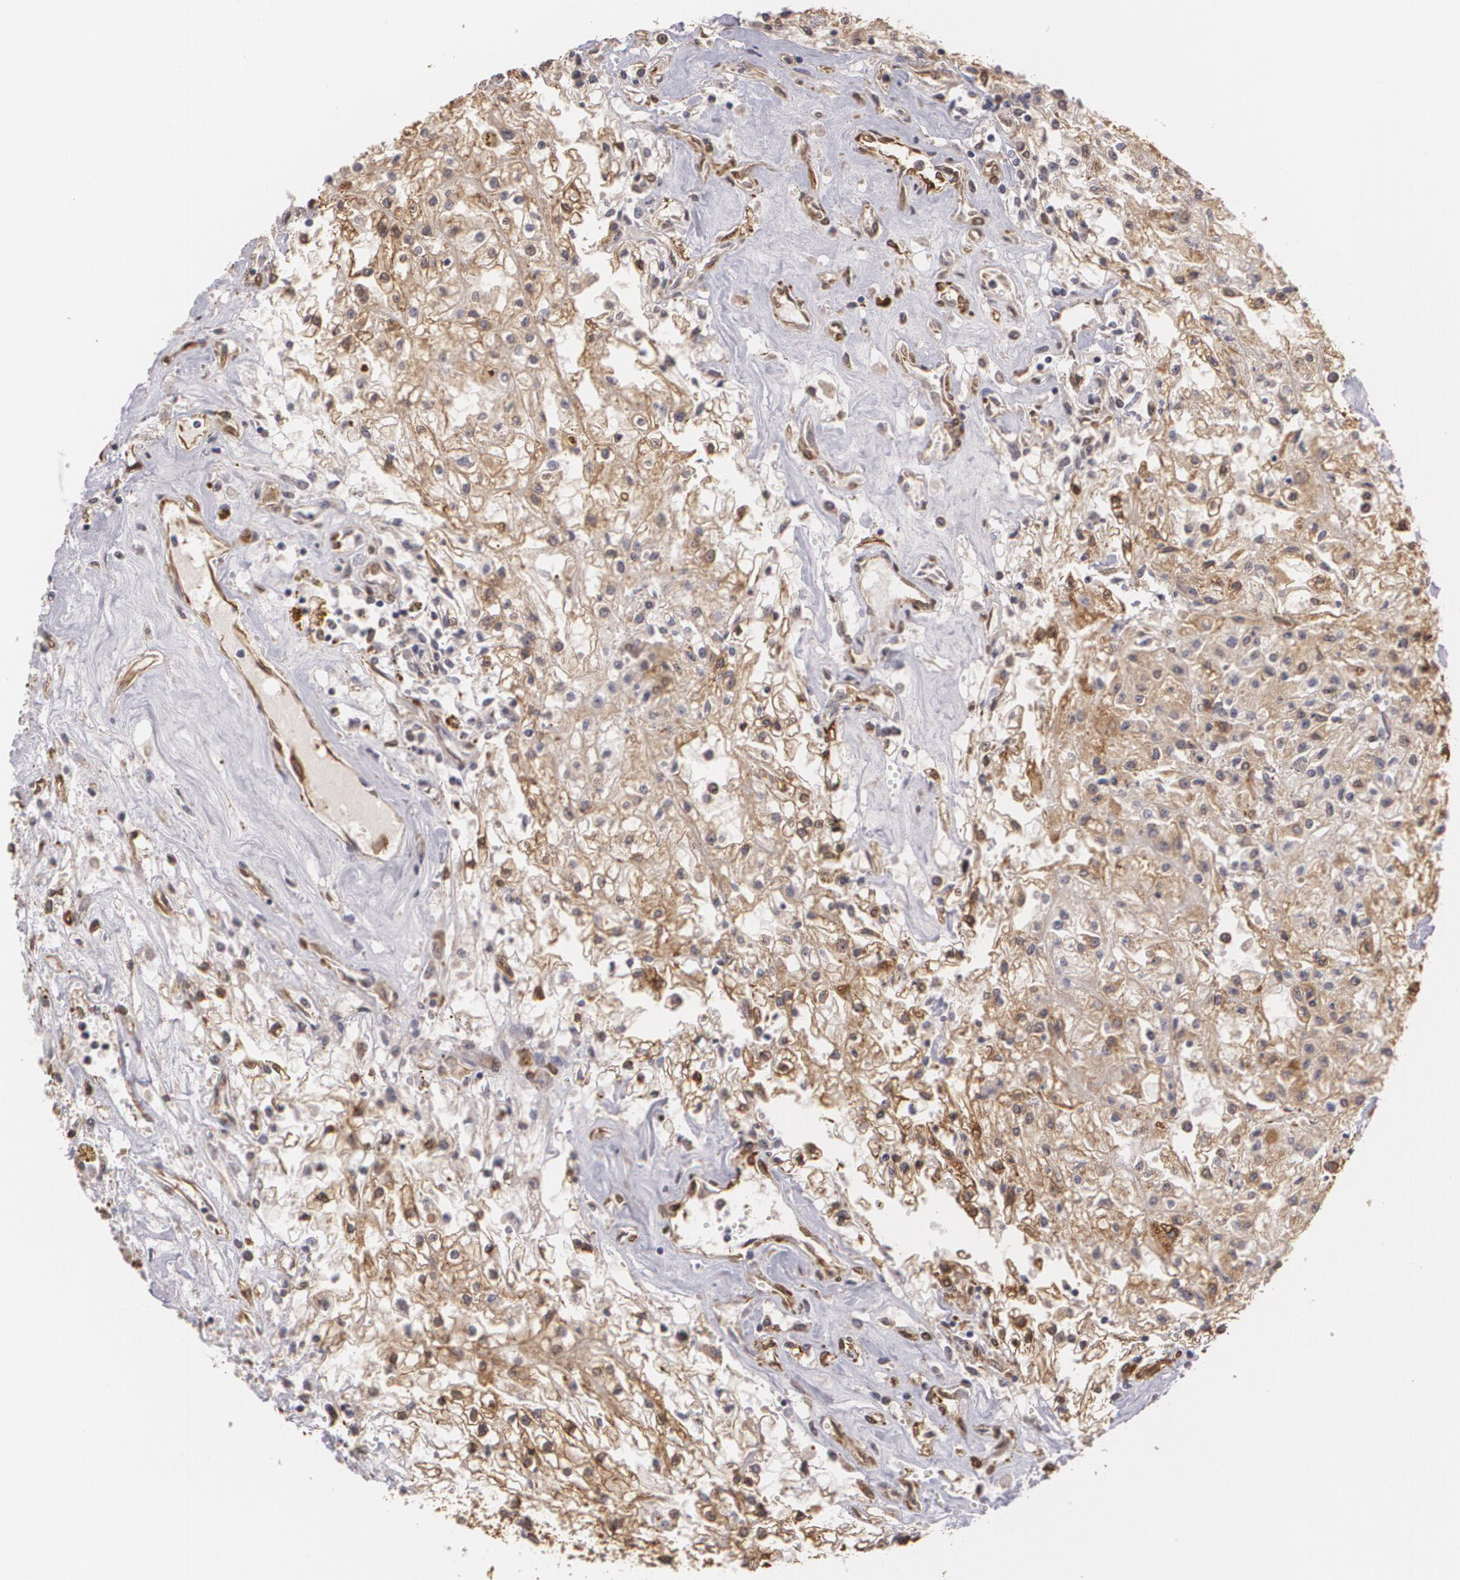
{"staining": {"intensity": "strong", "quantity": ">75%", "location": "cytoplasmic/membranous"}, "tissue": "renal cancer", "cell_type": "Tumor cells", "image_type": "cancer", "snomed": [{"axis": "morphology", "description": "Adenocarcinoma, NOS"}, {"axis": "topography", "description": "Kidney"}], "caption": "Protein expression analysis of human renal adenocarcinoma reveals strong cytoplasmic/membranous positivity in about >75% of tumor cells.", "gene": "CYB5R3", "patient": {"sex": "male", "age": 78}}